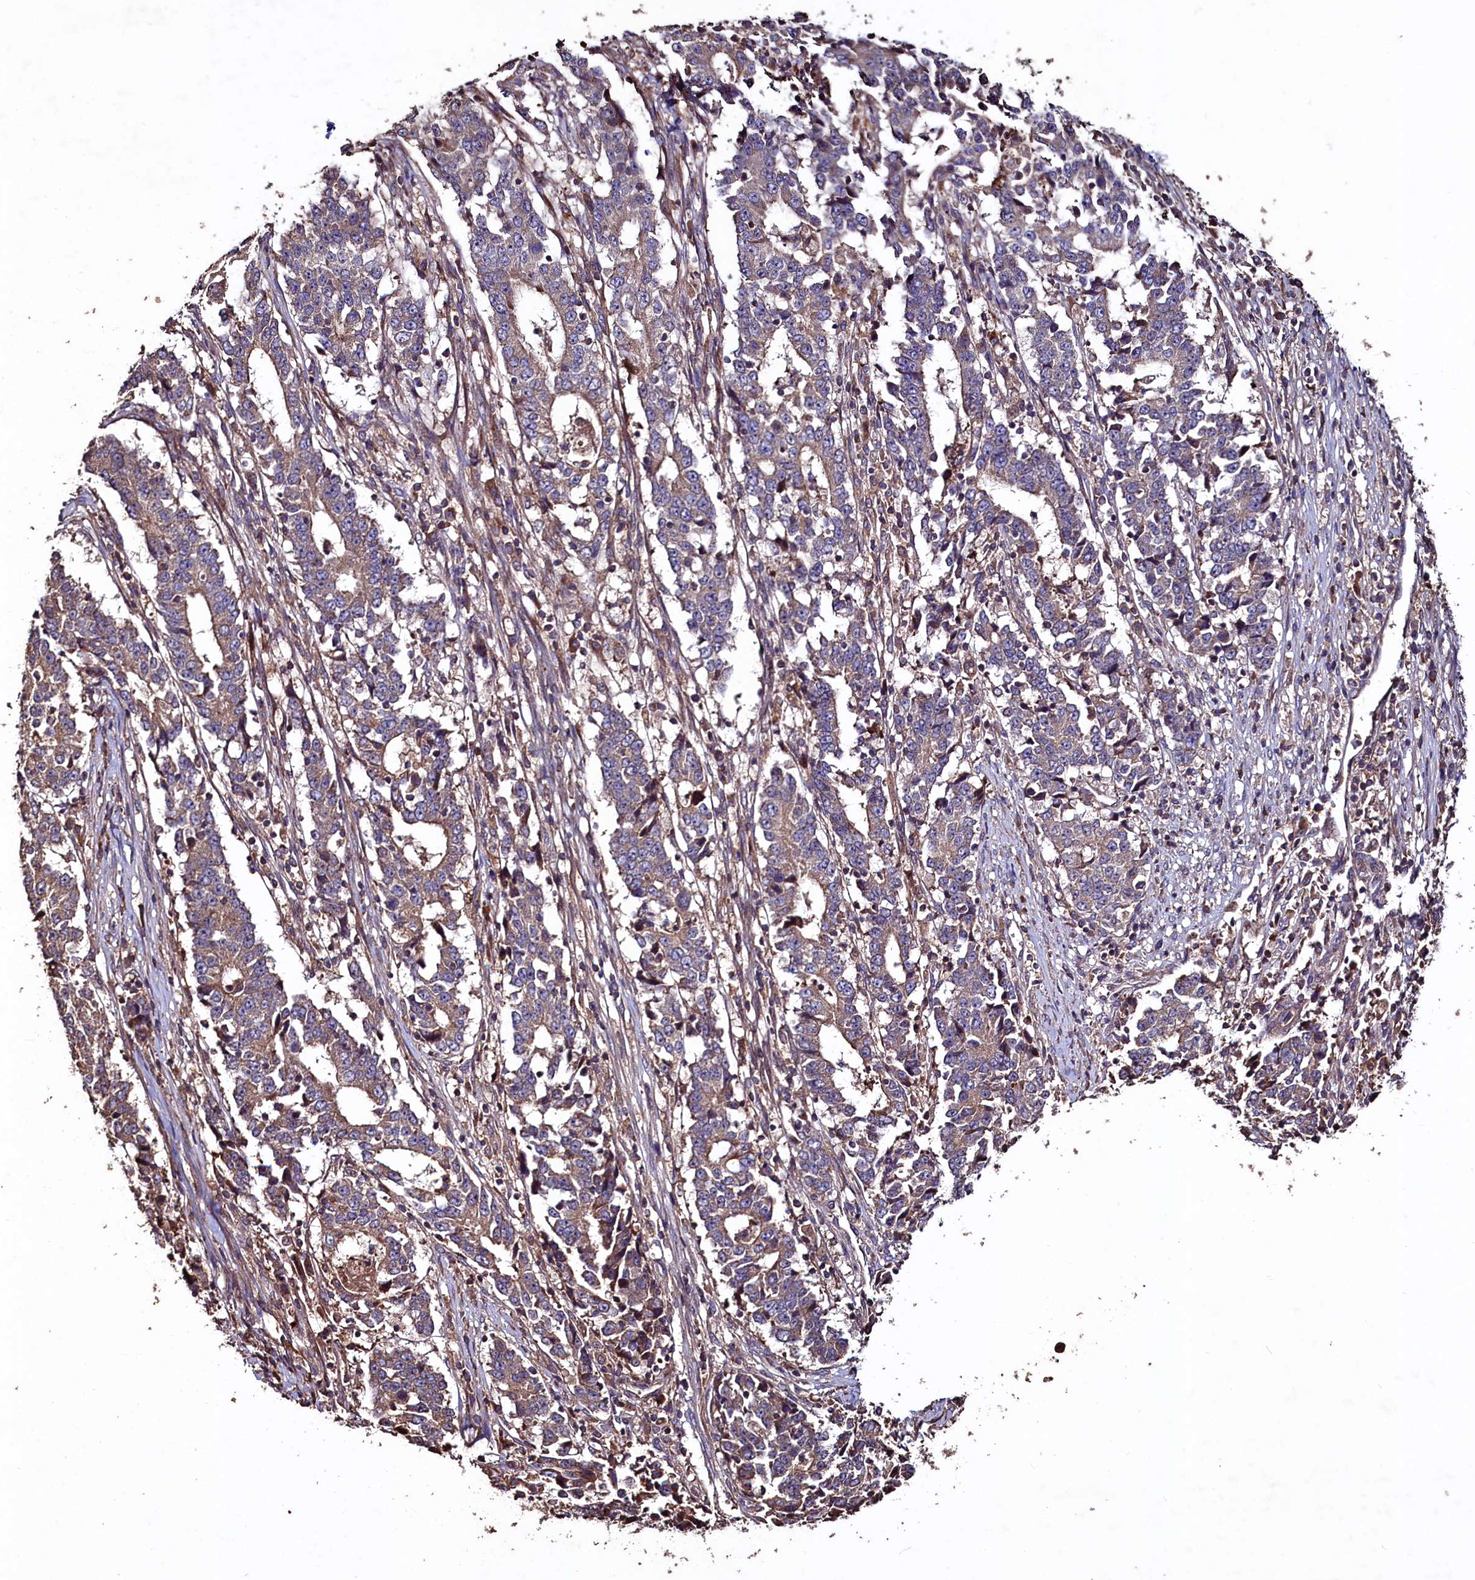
{"staining": {"intensity": "weak", "quantity": "25%-75%", "location": "cytoplasmic/membranous"}, "tissue": "stomach cancer", "cell_type": "Tumor cells", "image_type": "cancer", "snomed": [{"axis": "morphology", "description": "Adenocarcinoma, NOS"}, {"axis": "topography", "description": "Stomach"}], "caption": "Stomach cancer (adenocarcinoma) stained with a protein marker reveals weak staining in tumor cells.", "gene": "TMEM98", "patient": {"sex": "male", "age": 59}}